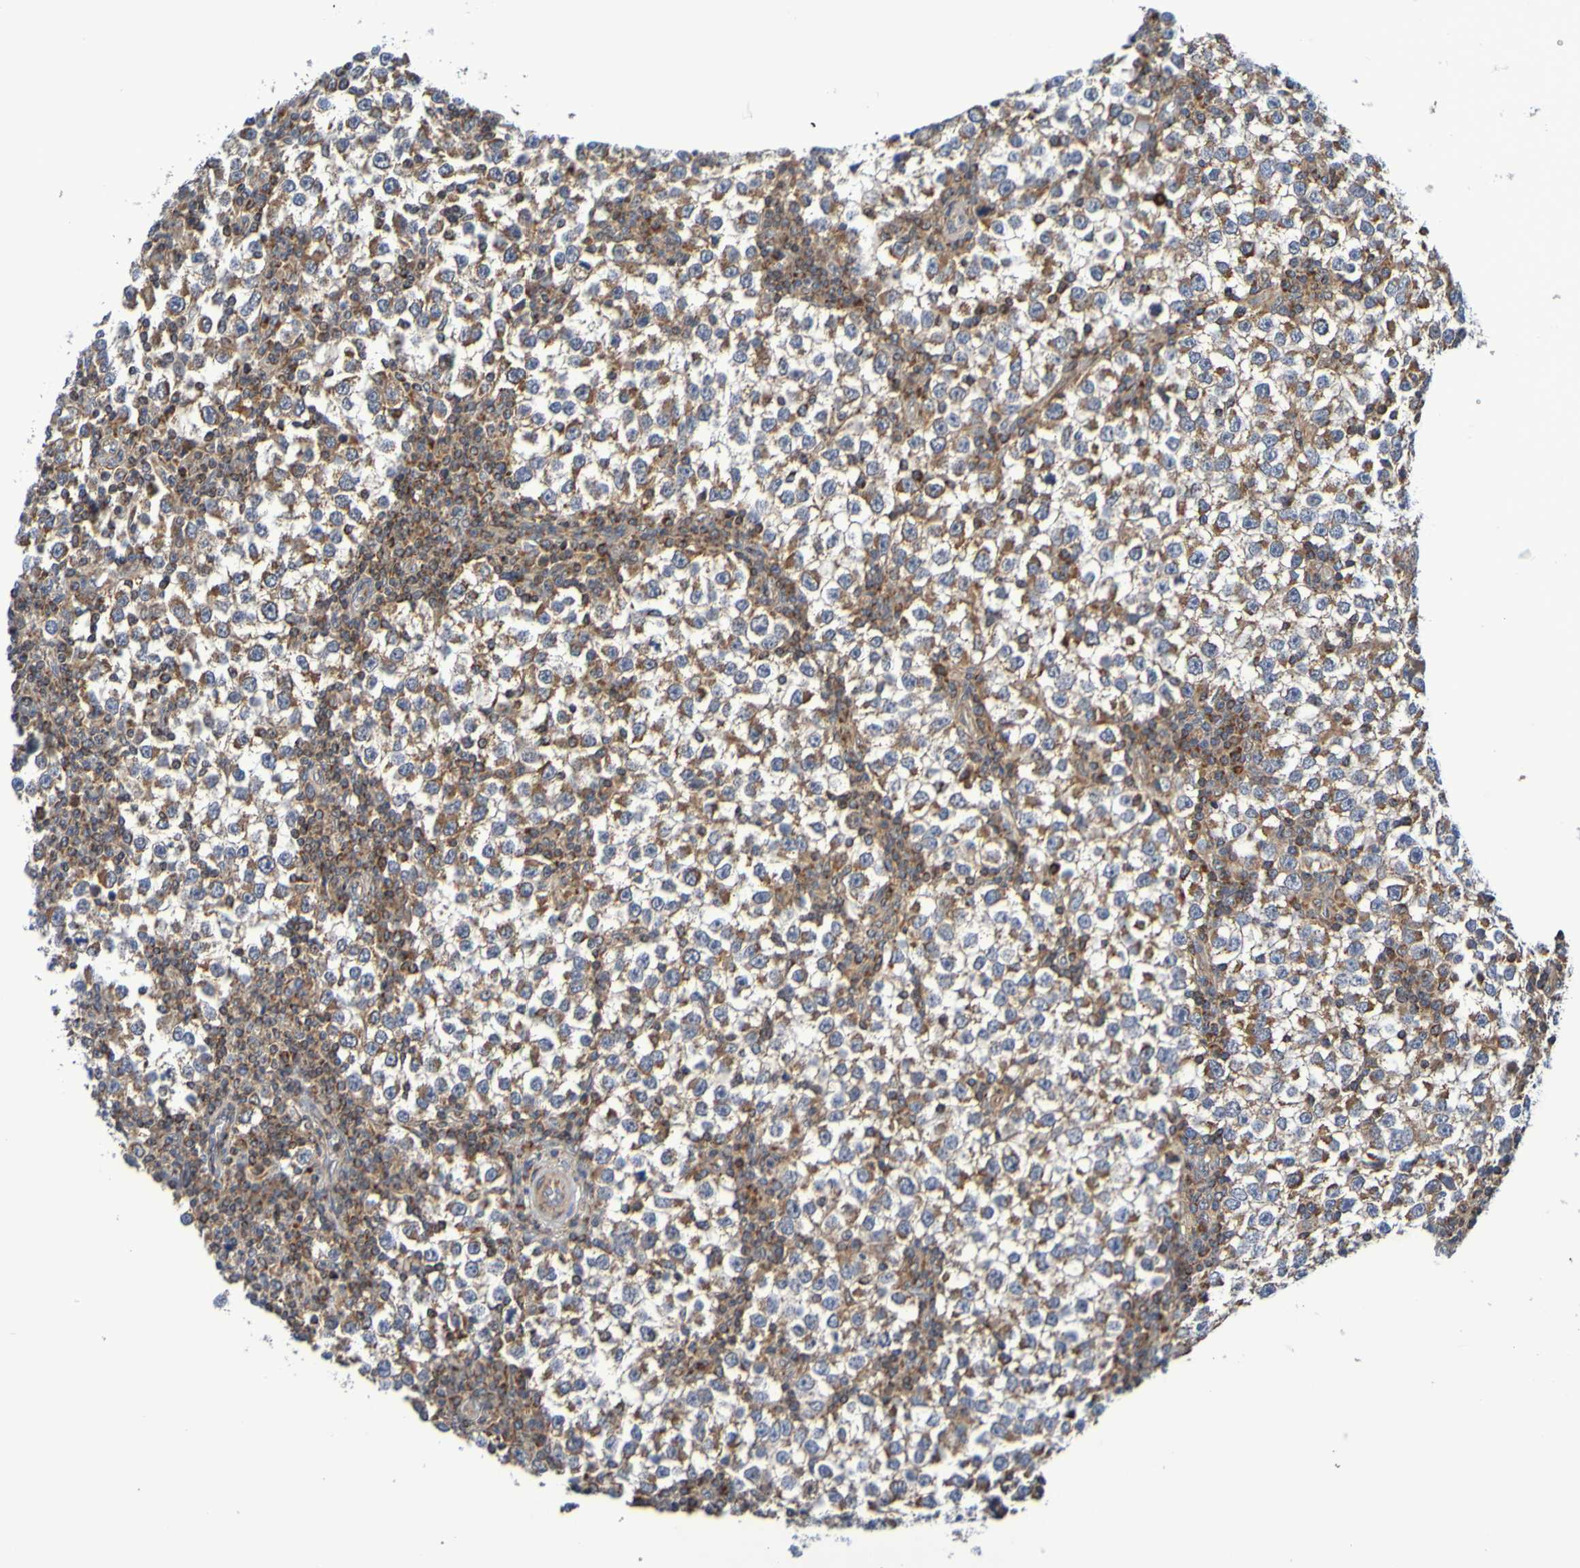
{"staining": {"intensity": "moderate", "quantity": "25%-75%", "location": "cytoplasmic/membranous"}, "tissue": "testis cancer", "cell_type": "Tumor cells", "image_type": "cancer", "snomed": [{"axis": "morphology", "description": "Seminoma, NOS"}, {"axis": "topography", "description": "Testis"}], "caption": "Human testis cancer (seminoma) stained with a brown dye demonstrates moderate cytoplasmic/membranous positive expression in about 25%-75% of tumor cells.", "gene": "CCDC51", "patient": {"sex": "male", "age": 65}}